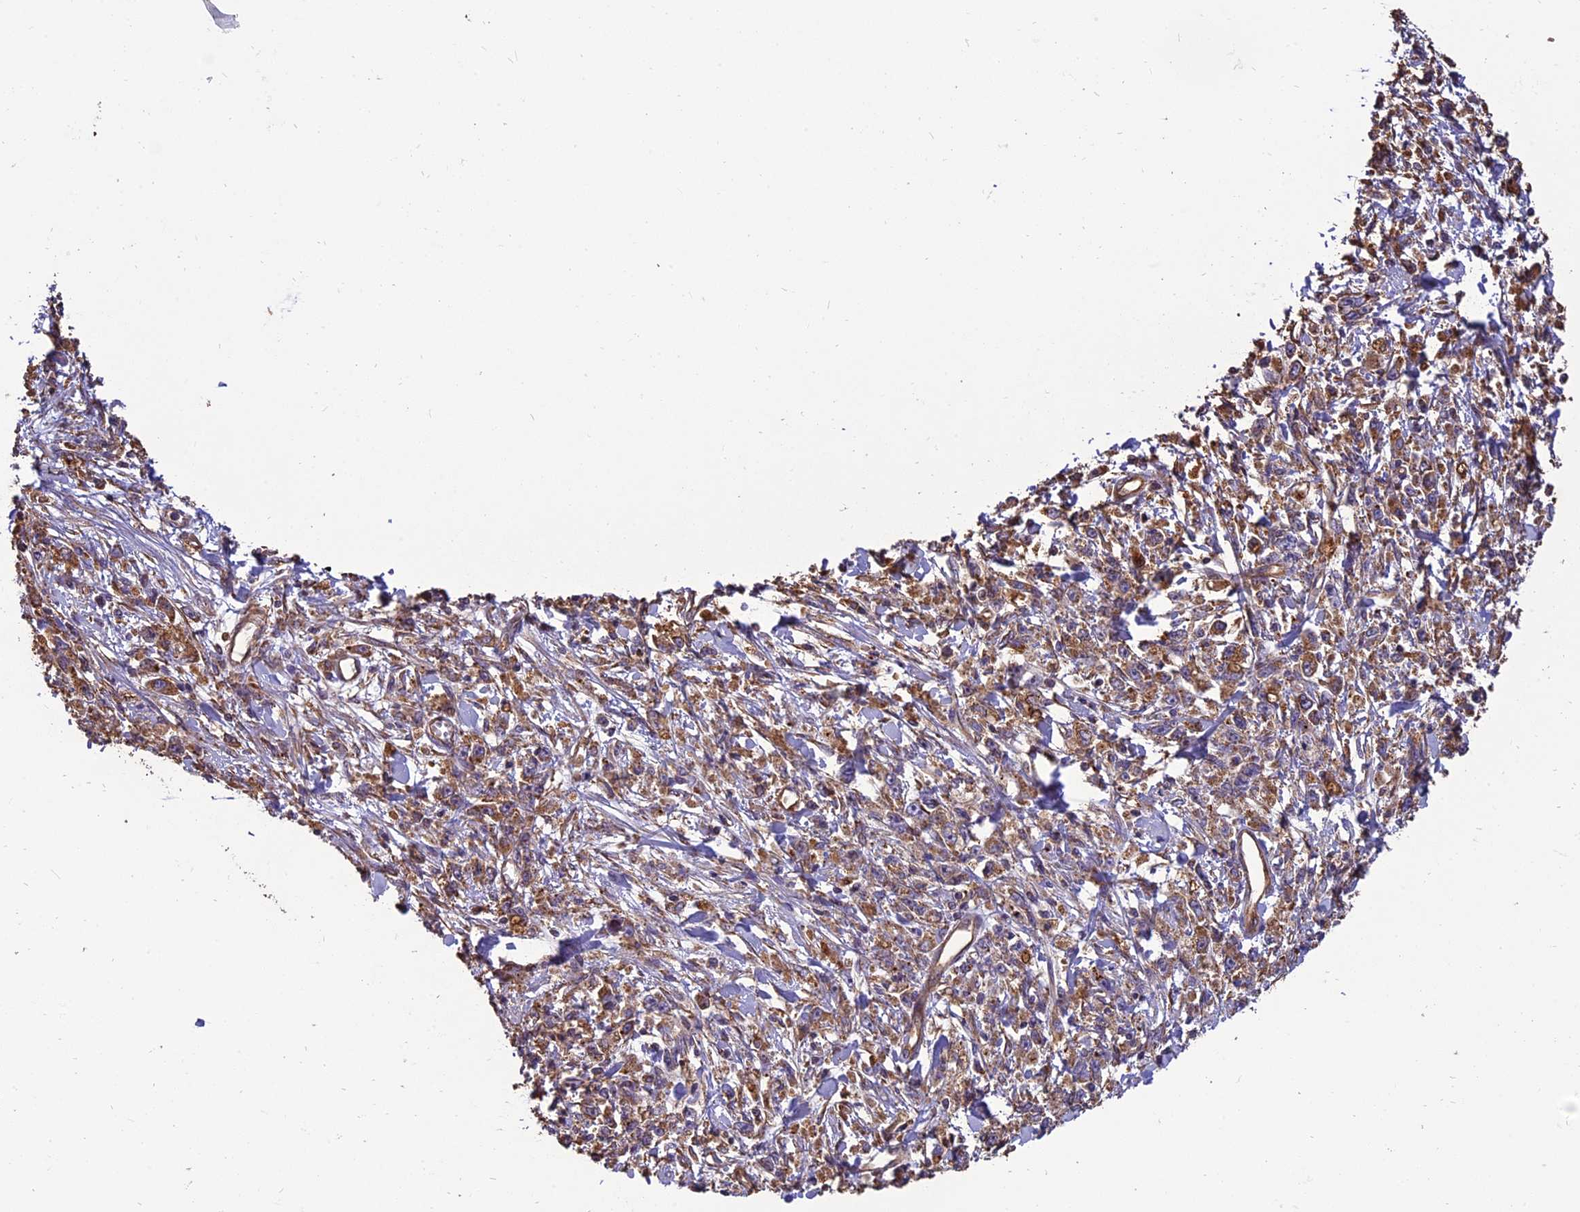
{"staining": {"intensity": "moderate", "quantity": ">75%", "location": "cytoplasmic/membranous"}, "tissue": "stomach cancer", "cell_type": "Tumor cells", "image_type": "cancer", "snomed": [{"axis": "morphology", "description": "Adenocarcinoma, NOS"}, {"axis": "topography", "description": "Stomach"}], "caption": "A photomicrograph of human stomach cancer stained for a protein displays moderate cytoplasmic/membranous brown staining in tumor cells. (IHC, brightfield microscopy, high magnification).", "gene": "CHMP2A", "patient": {"sex": "female", "age": 59}}